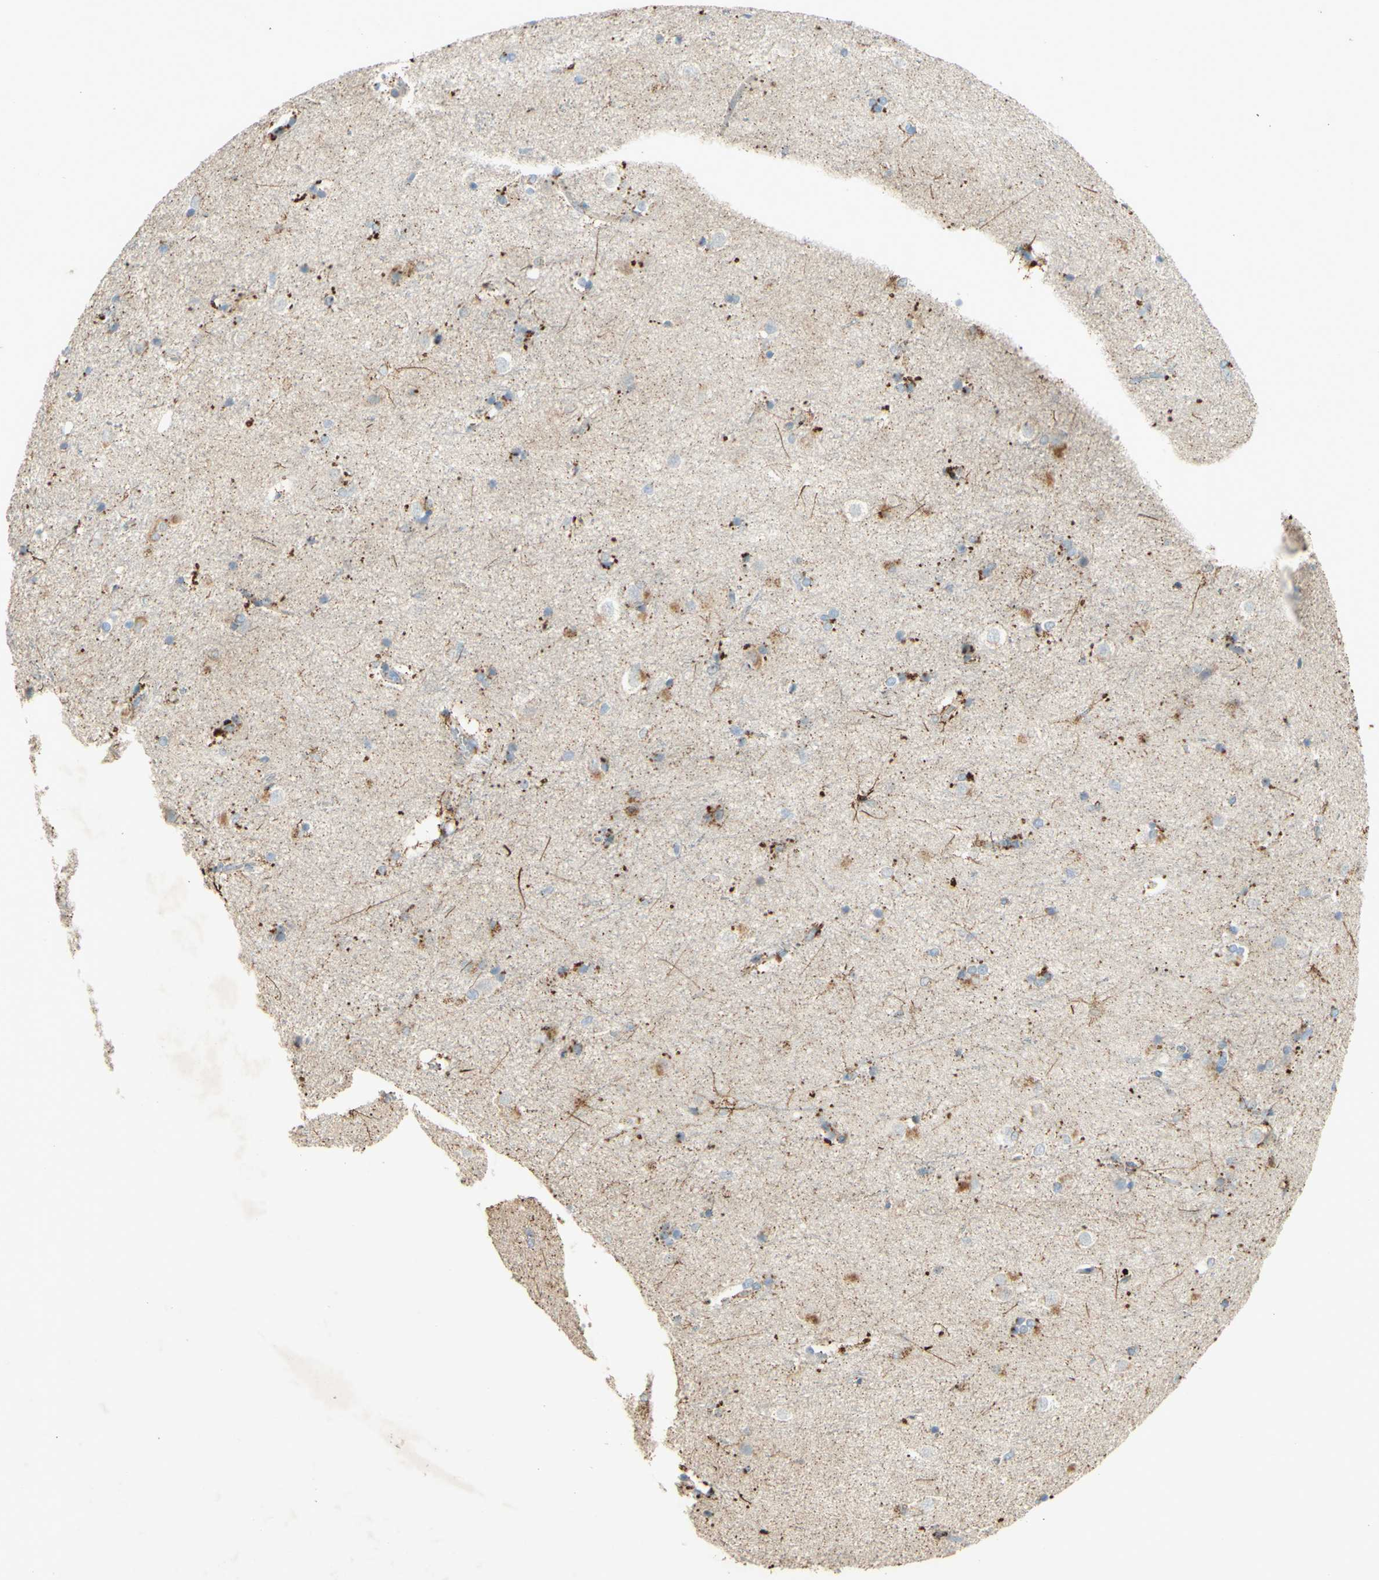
{"staining": {"intensity": "negative", "quantity": "none", "location": "none"}, "tissue": "caudate", "cell_type": "Glial cells", "image_type": "normal", "snomed": [{"axis": "morphology", "description": "Normal tissue, NOS"}, {"axis": "topography", "description": "Lateral ventricle wall"}], "caption": "Glial cells show no significant positivity in normal caudate. (DAB immunohistochemistry (IHC) with hematoxylin counter stain).", "gene": "GAN", "patient": {"sex": "female", "age": 19}}